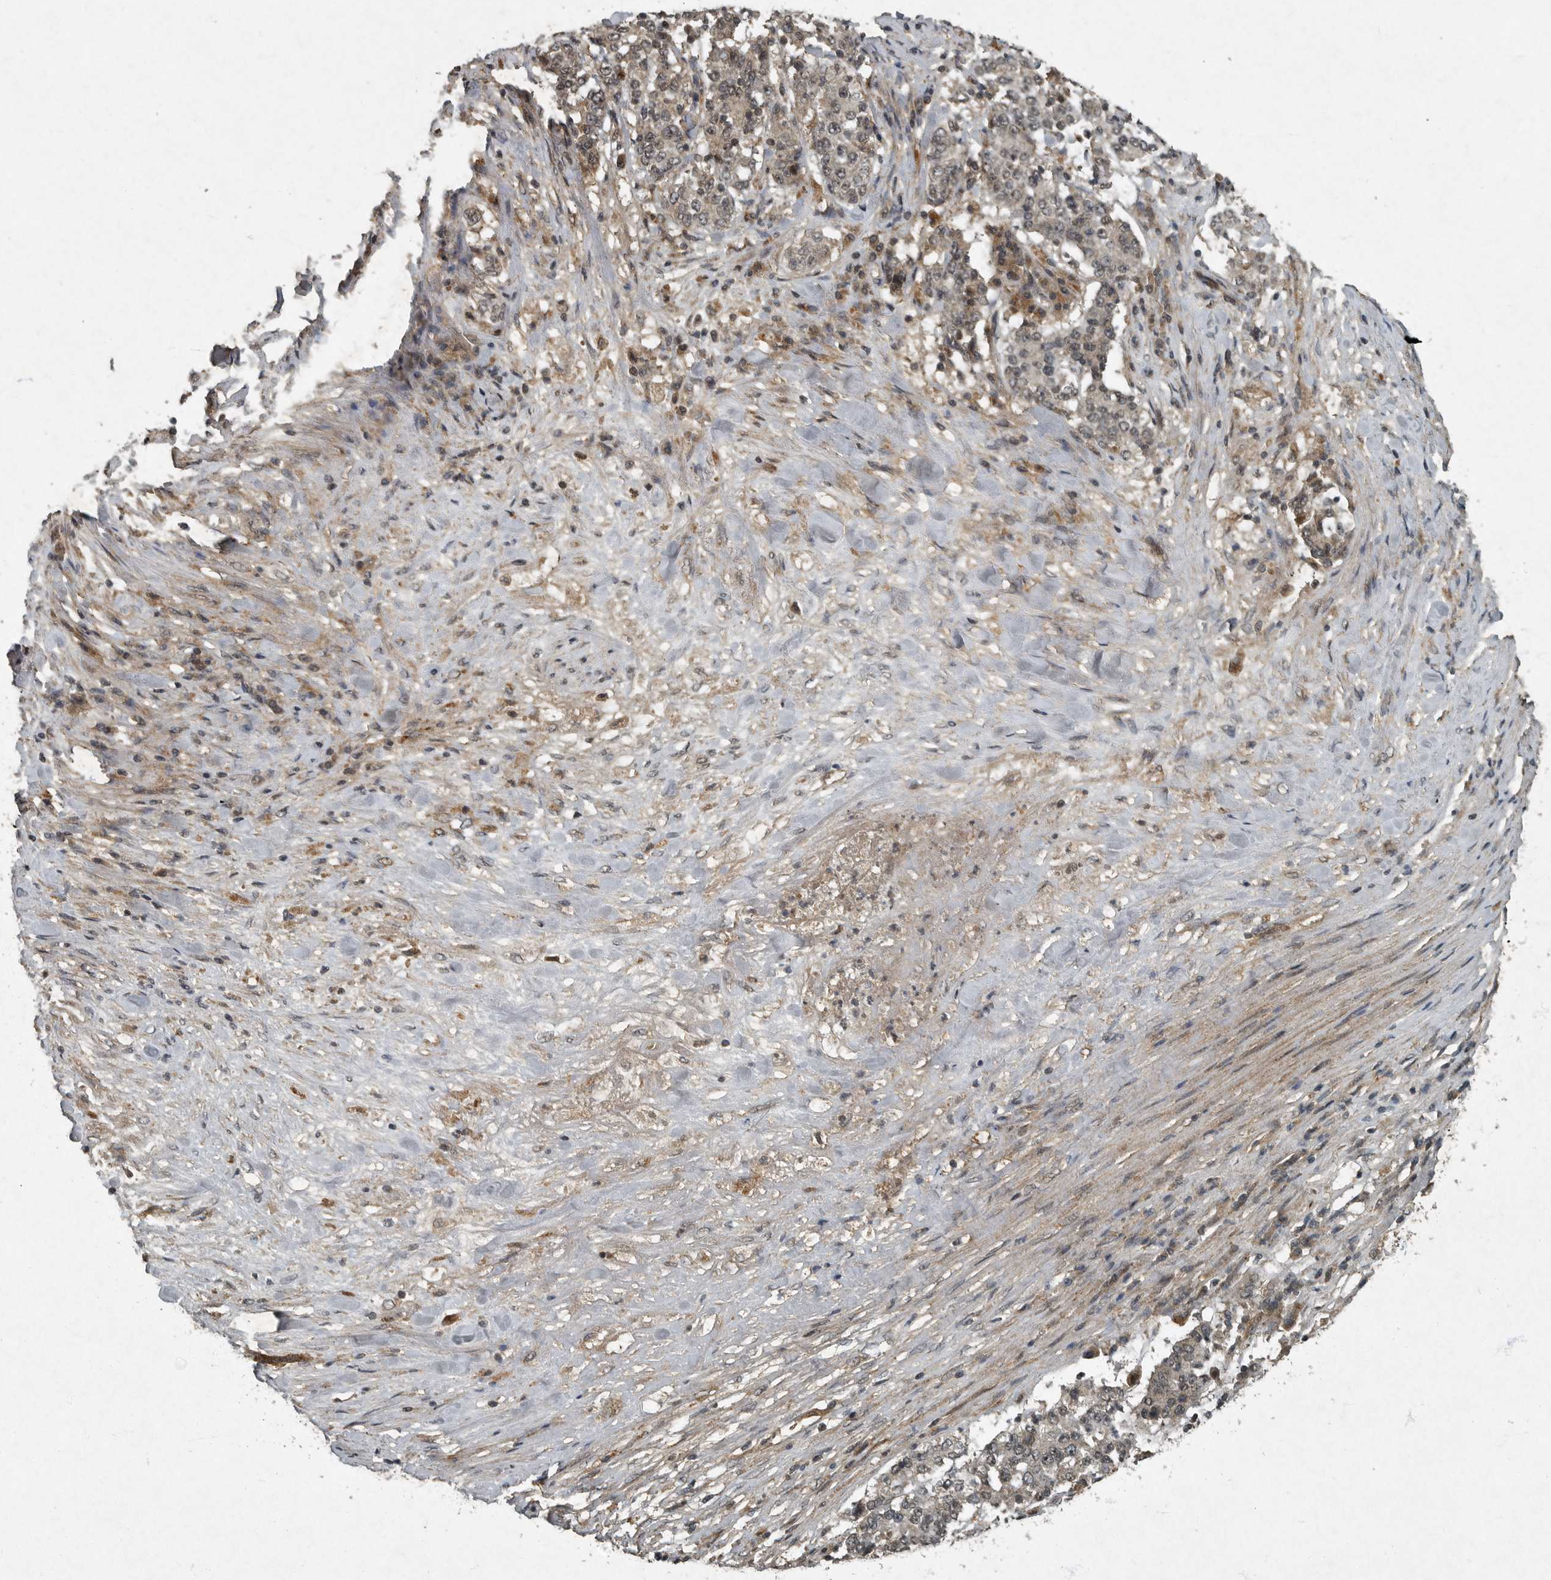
{"staining": {"intensity": "weak", "quantity": "25%-75%", "location": "cytoplasmic/membranous,nuclear"}, "tissue": "stomach cancer", "cell_type": "Tumor cells", "image_type": "cancer", "snomed": [{"axis": "morphology", "description": "Adenocarcinoma, NOS"}, {"axis": "topography", "description": "Stomach"}], "caption": "Stomach adenocarcinoma was stained to show a protein in brown. There is low levels of weak cytoplasmic/membranous and nuclear positivity in about 25%-75% of tumor cells. (brown staining indicates protein expression, while blue staining denotes nuclei).", "gene": "FOXO1", "patient": {"sex": "male", "age": 59}}